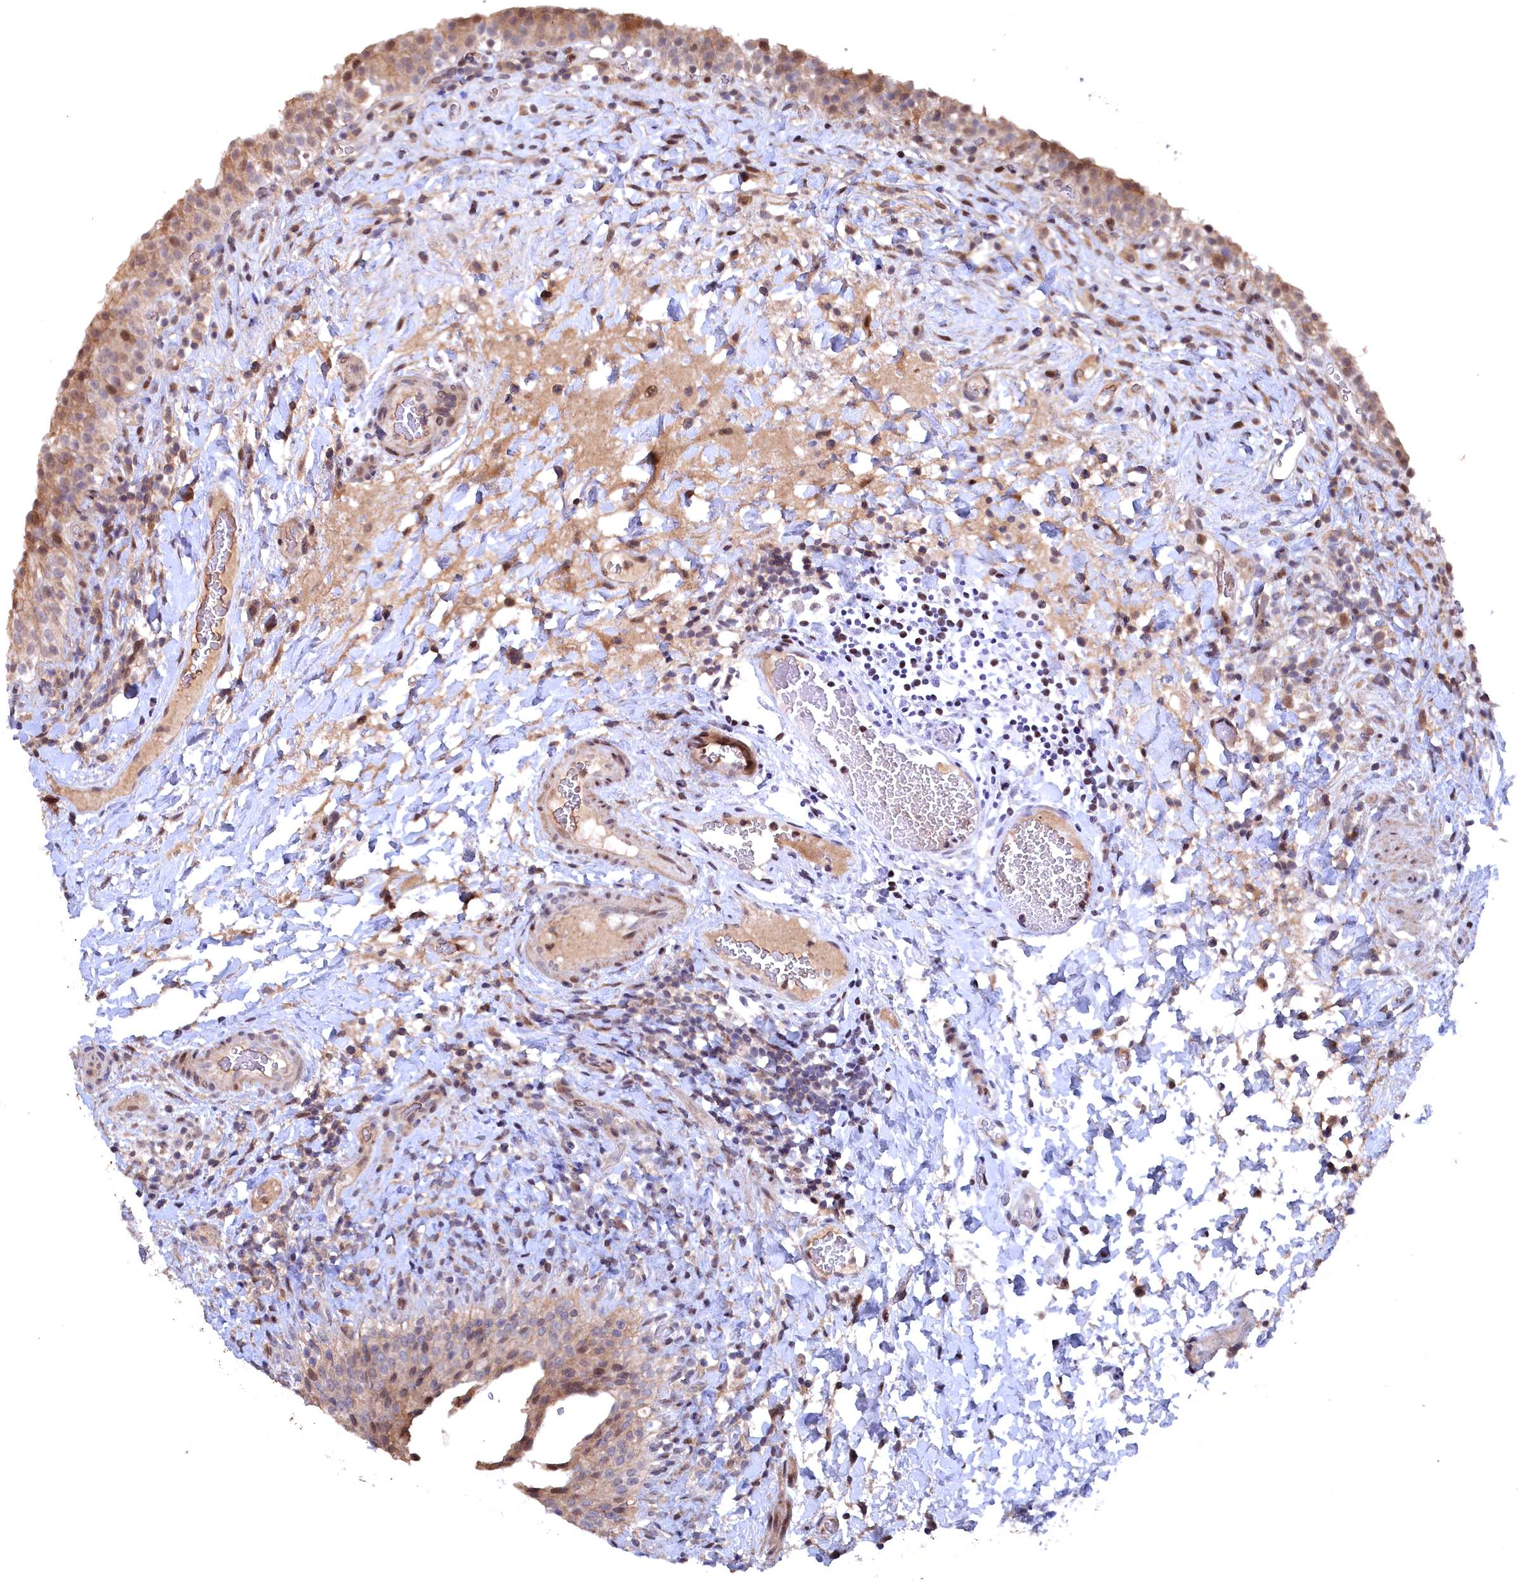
{"staining": {"intensity": "moderate", "quantity": "25%-75%", "location": "cytoplasmic/membranous,nuclear"}, "tissue": "urinary bladder", "cell_type": "Urothelial cells", "image_type": "normal", "snomed": [{"axis": "morphology", "description": "Normal tissue, NOS"}, {"axis": "morphology", "description": "Inflammation, NOS"}, {"axis": "topography", "description": "Urinary bladder"}], "caption": "This is a micrograph of immunohistochemistry staining of normal urinary bladder, which shows moderate staining in the cytoplasmic/membranous,nuclear of urothelial cells.", "gene": "TMC5", "patient": {"sex": "male", "age": 64}}